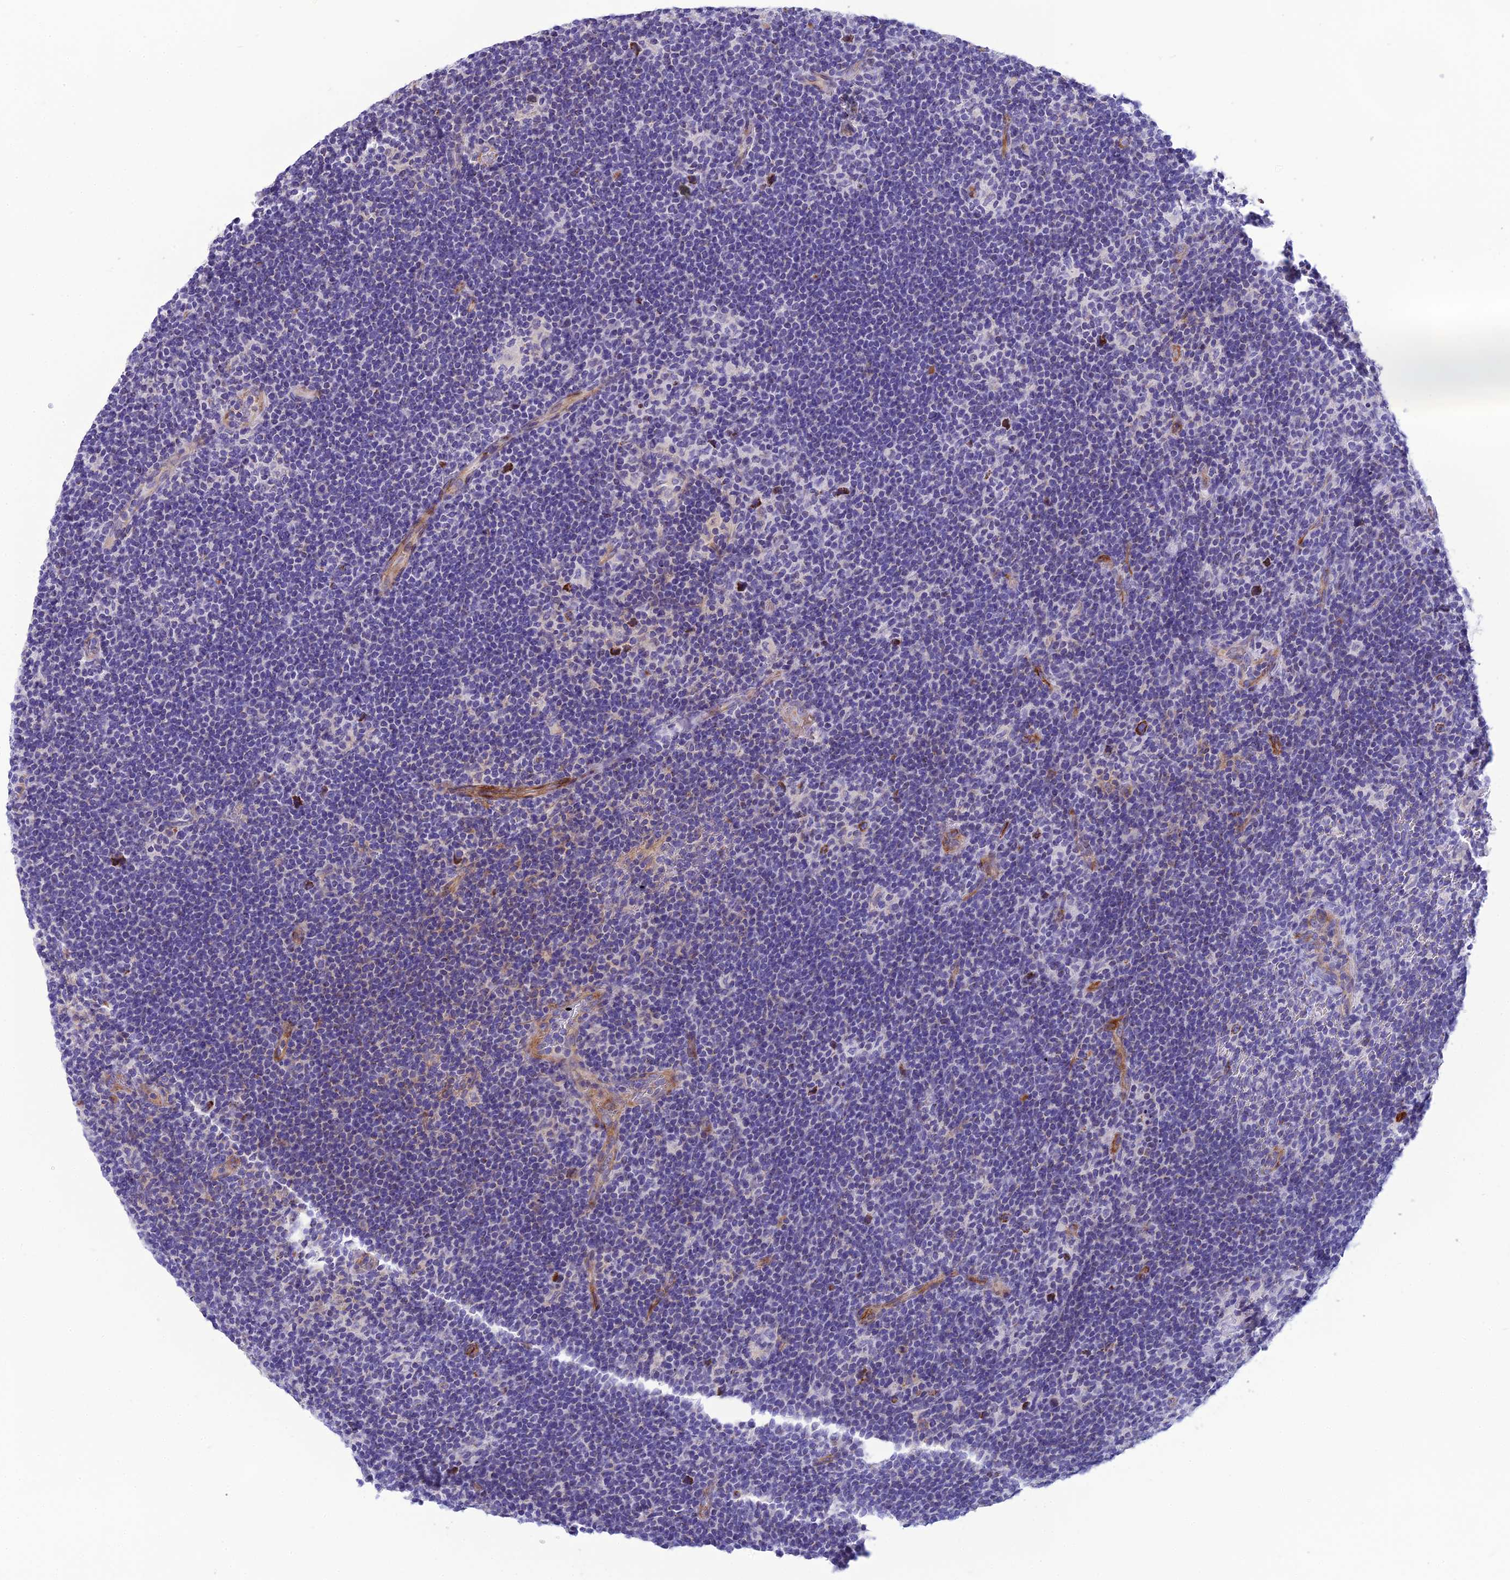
{"staining": {"intensity": "negative", "quantity": "none", "location": "none"}, "tissue": "lymphoma", "cell_type": "Tumor cells", "image_type": "cancer", "snomed": [{"axis": "morphology", "description": "Hodgkin's disease, NOS"}, {"axis": "topography", "description": "Lymph node"}], "caption": "An immunohistochemistry (IHC) micrograph of Hodgkin's disease is shown. There is no staining in tumor cells of Hodgkin's disease.", "gene": "POMGNT1", "patient": {"sex": "female", "age": 57}}